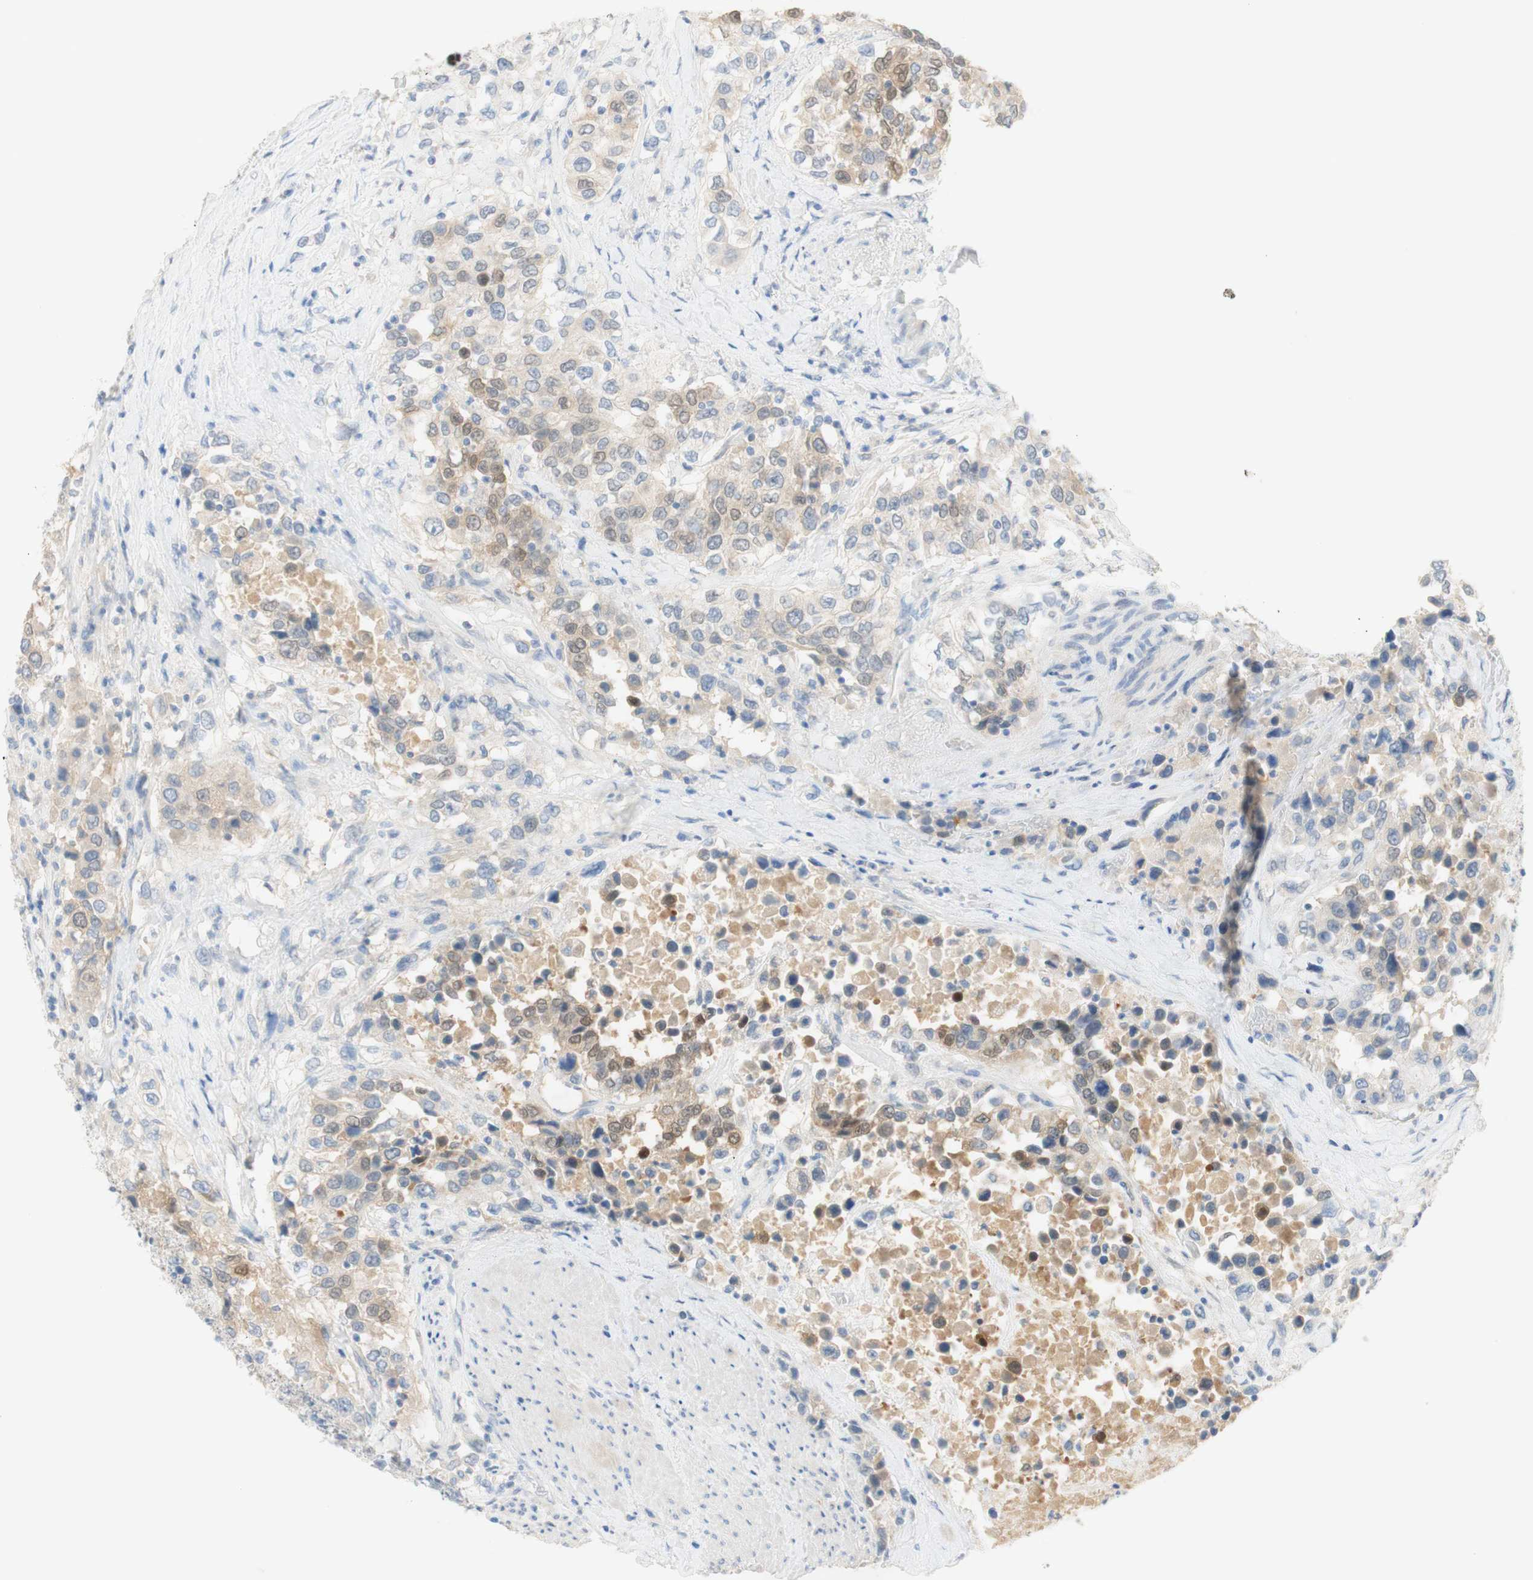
{"staining": {"intensity": "weak", "quantity": ">75%", "location": "cytoplasmic/membranous,nuclear"}, "tissue": "urothelial cancer", "cell_type": "Tumor cells", "image_type": "cancer", "snomed": [{"axis": "morphology", "description": "Urothelial carcinoma, High grade"}, {"axis": "topography", "description": "Urinary bladder"}], "caption": "Immunohistochemistry staining of urothelial carcinoma (high-grade), which shows low levels of weak cytoplasmic/membranous and nuclear expression in about >75% of tumor cells indicating weak cytoplasmic/membranous and nuclear protein expression. The staining was performed using DAB (brown) for protein detection and nuclei were counterstained in hematoxylin (blue).", "gene": "SELENBP1", "patient": {"sex": "female", "age": 80}}